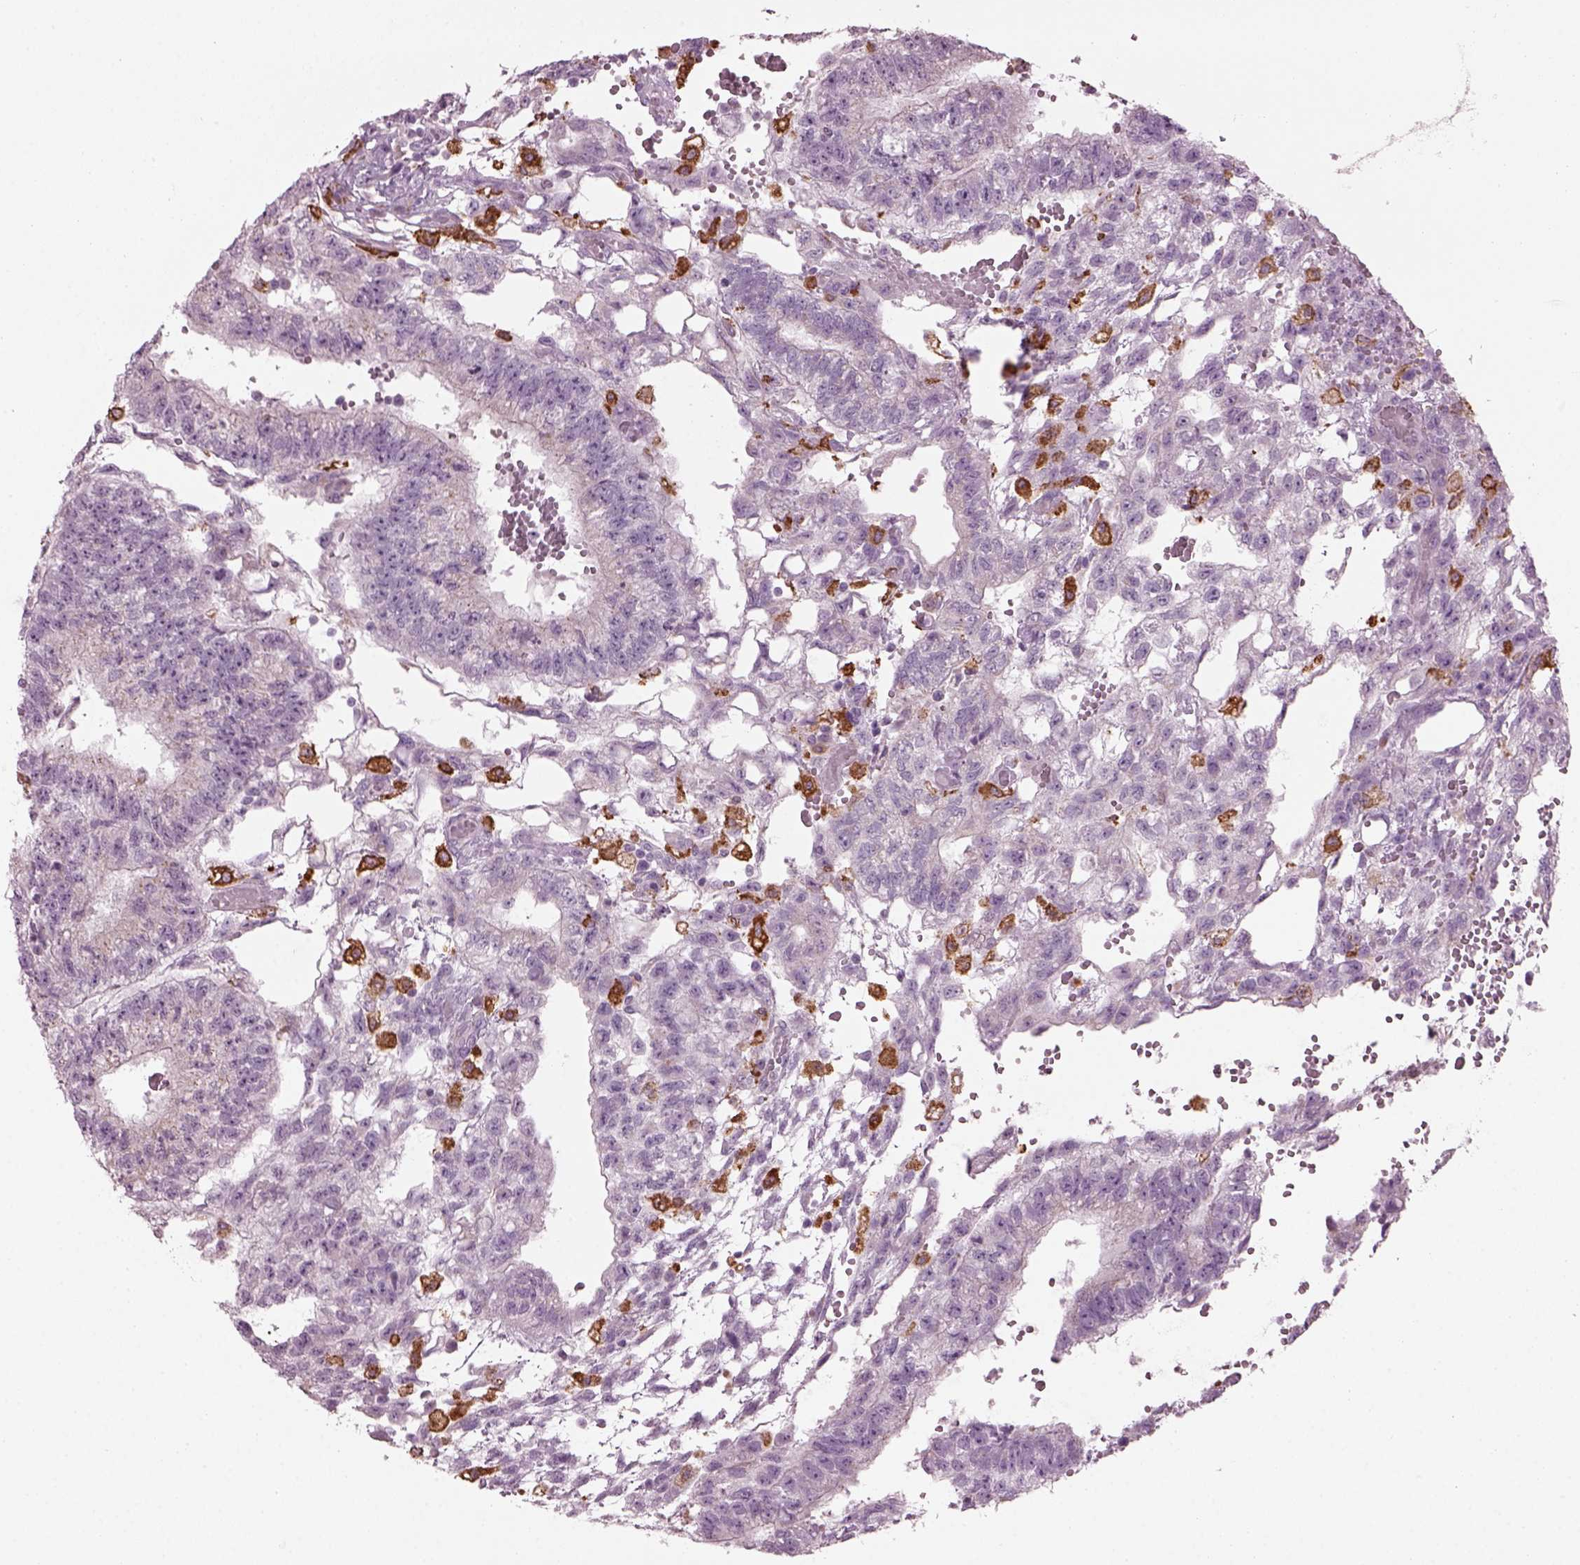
{"staining": {"intensity": "negative", "quantity": "none", "location": "none"}, "tissue": "testis cancer", "cell_type": "Tumor cells", "image_type": "cancer", "snomed": [{"axis": "morphology", "description": "Carcinoma, Embryonal, NOS"}, {"axis": "topography", "description": "Testis"}], "caption": "This image is of testis cancer stained with IHC to label a protein in brown with the nuclei are counter-stained blue. There is no staining in tumor cells.", "gene": "TMEM231", "patient": {"sex": "male", "age": 32}}